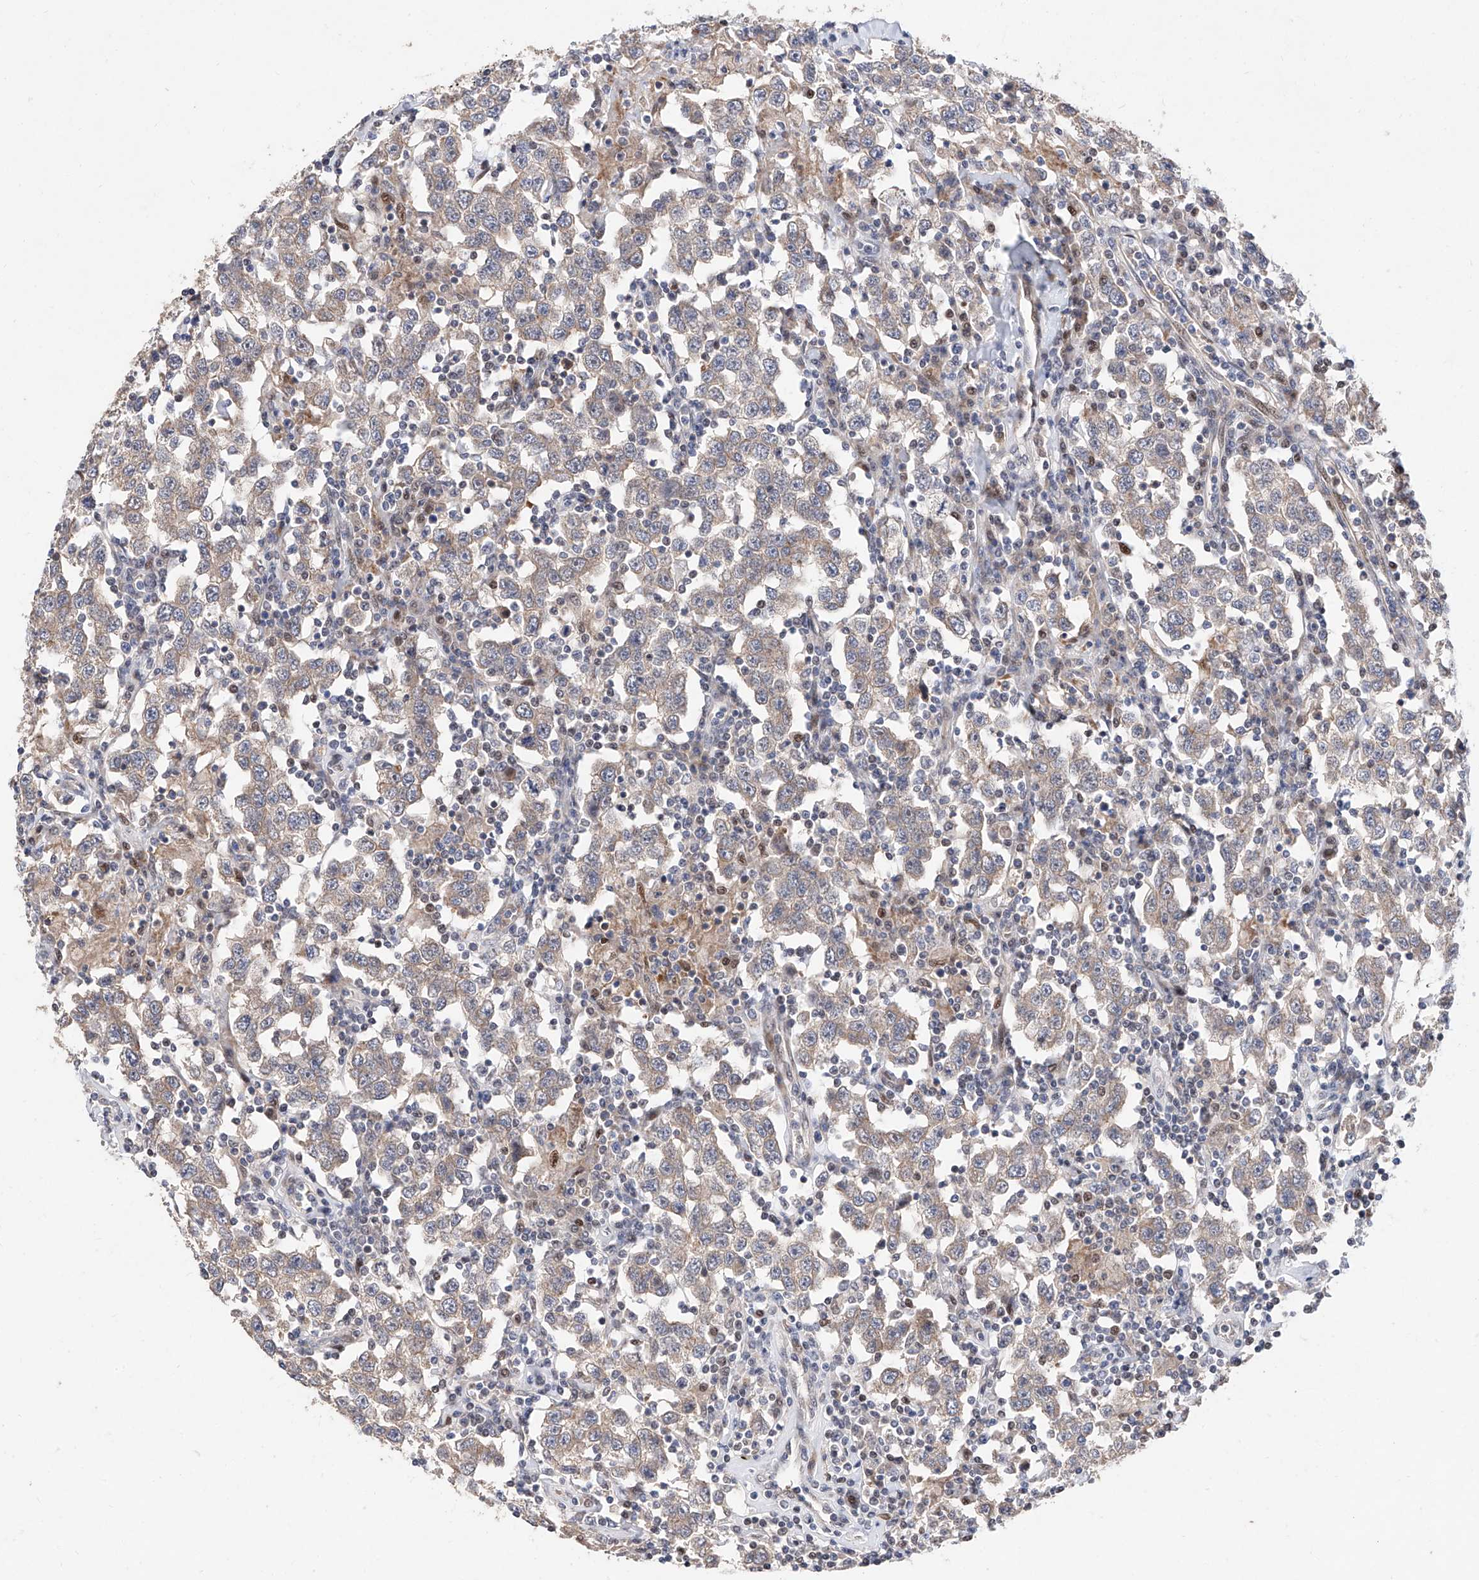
{"staining": {"intensity": "weak", "quantity": "<25%", "location": "cytoplasmic/membranous"}, "tissue": "testis cancer", "cell_type": "Tumor cells", "image_type": "cancer", "snomed": [{"axis": "morphology", "description": "Seminoma, NOS"}, {"axis": "topography", "description": "Testis"}], "caption": "This is an immunohistochemistry histopathology image of human testis cancer (seminoma). There is no expression in tumor cells.", "gene": "FUCA2", "patient": {"sex": "male", "age": 41}}